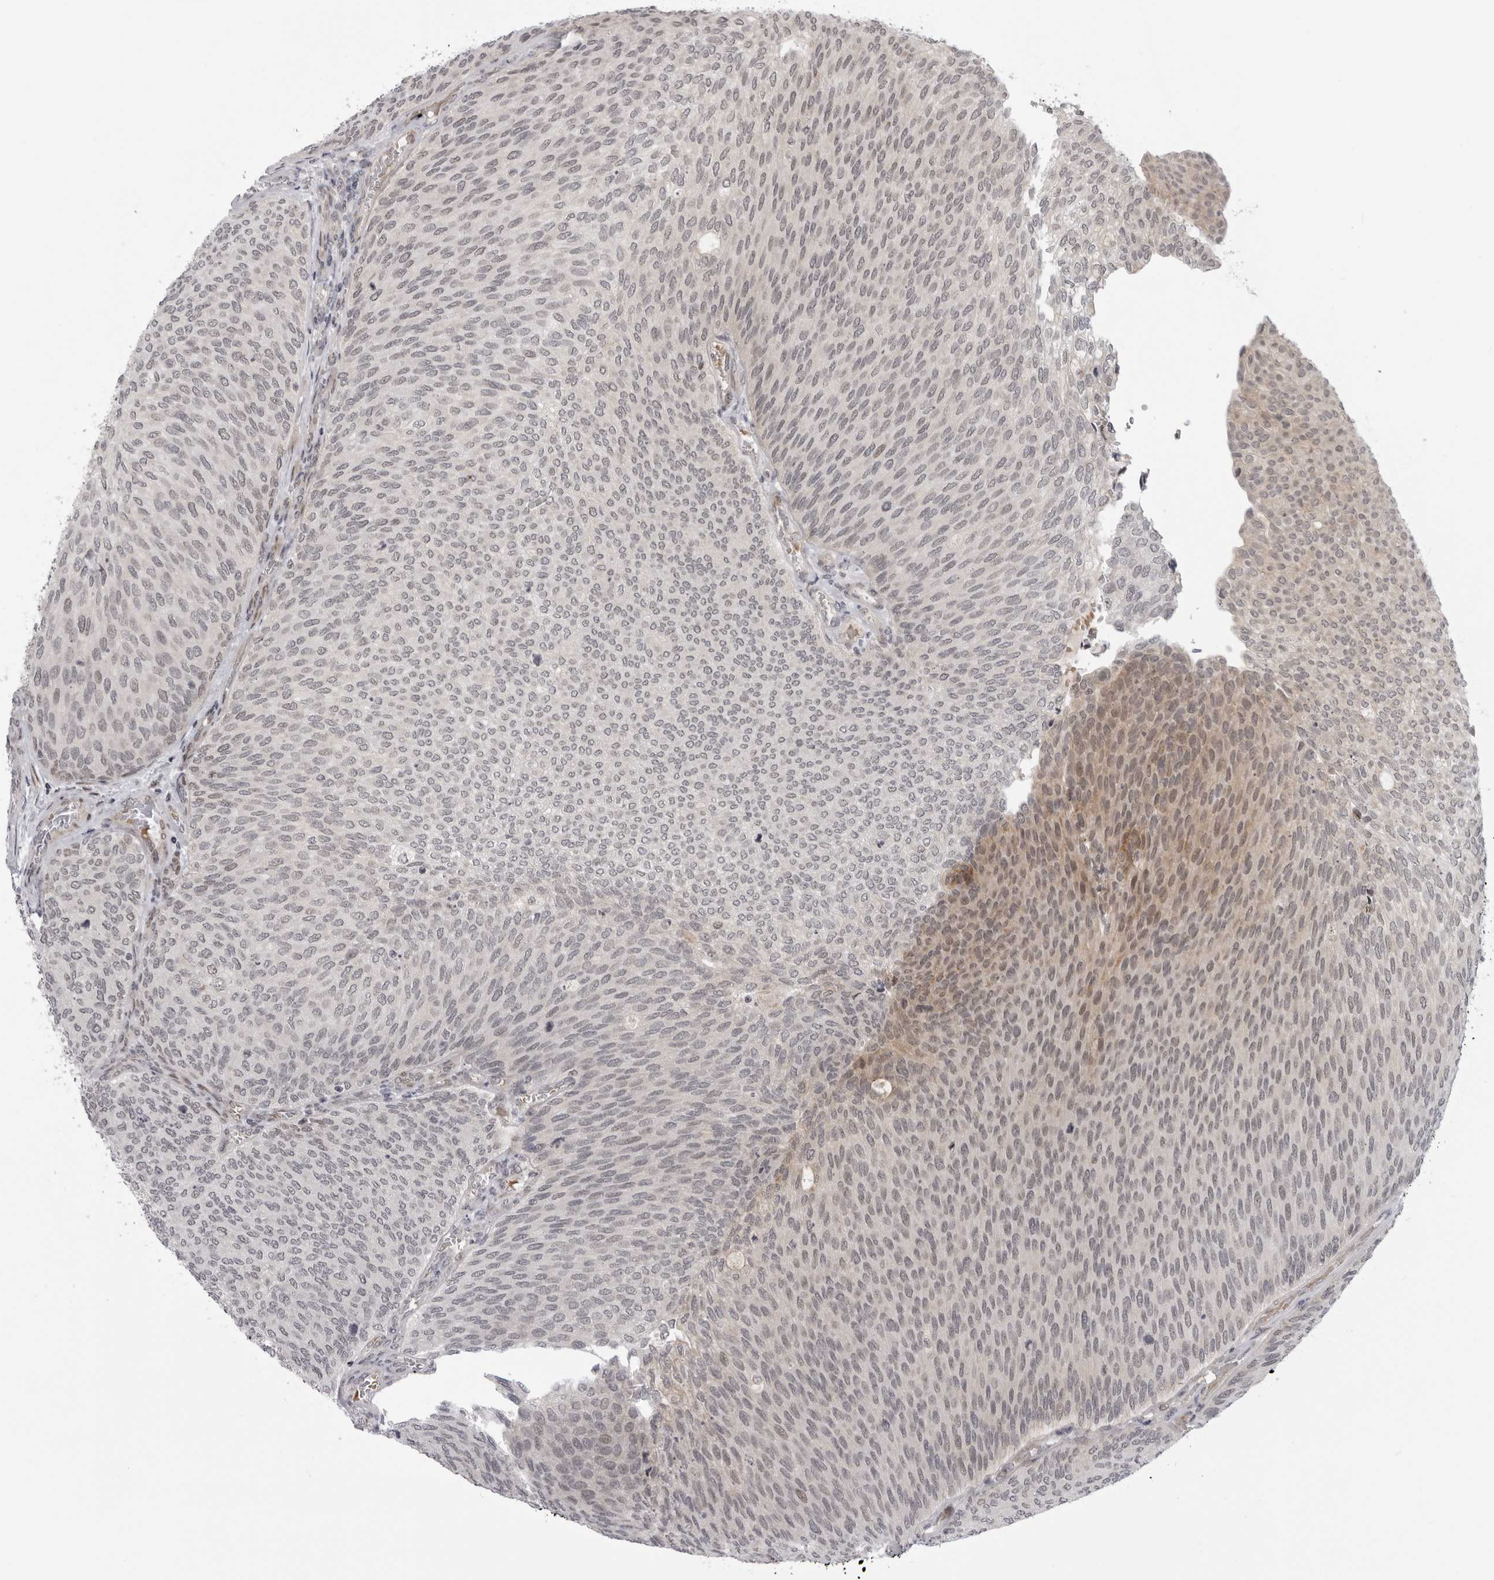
{"staining": {"intensity": "moderate", "quantity": "<25%", "location": "cytoplasmic/membranous"}, "tissue": "urothelial cancer", "cell_type": "Tumor cells", "image_type": "cancer", "snomed": [{"axis": "morphology", "description": "Urothelial carcinoma, Low grade"}, {"axis": "topography", "description": "Urinary bladder"}], "caption": "Immunohistochemical staining of human urothelial cancer displays low levels of moderate cytoplasmic/membranous protein expression in about <25% of tumor cells.", "gene": "ALPK2", "patient": {"sex": "female", "age": 79}}